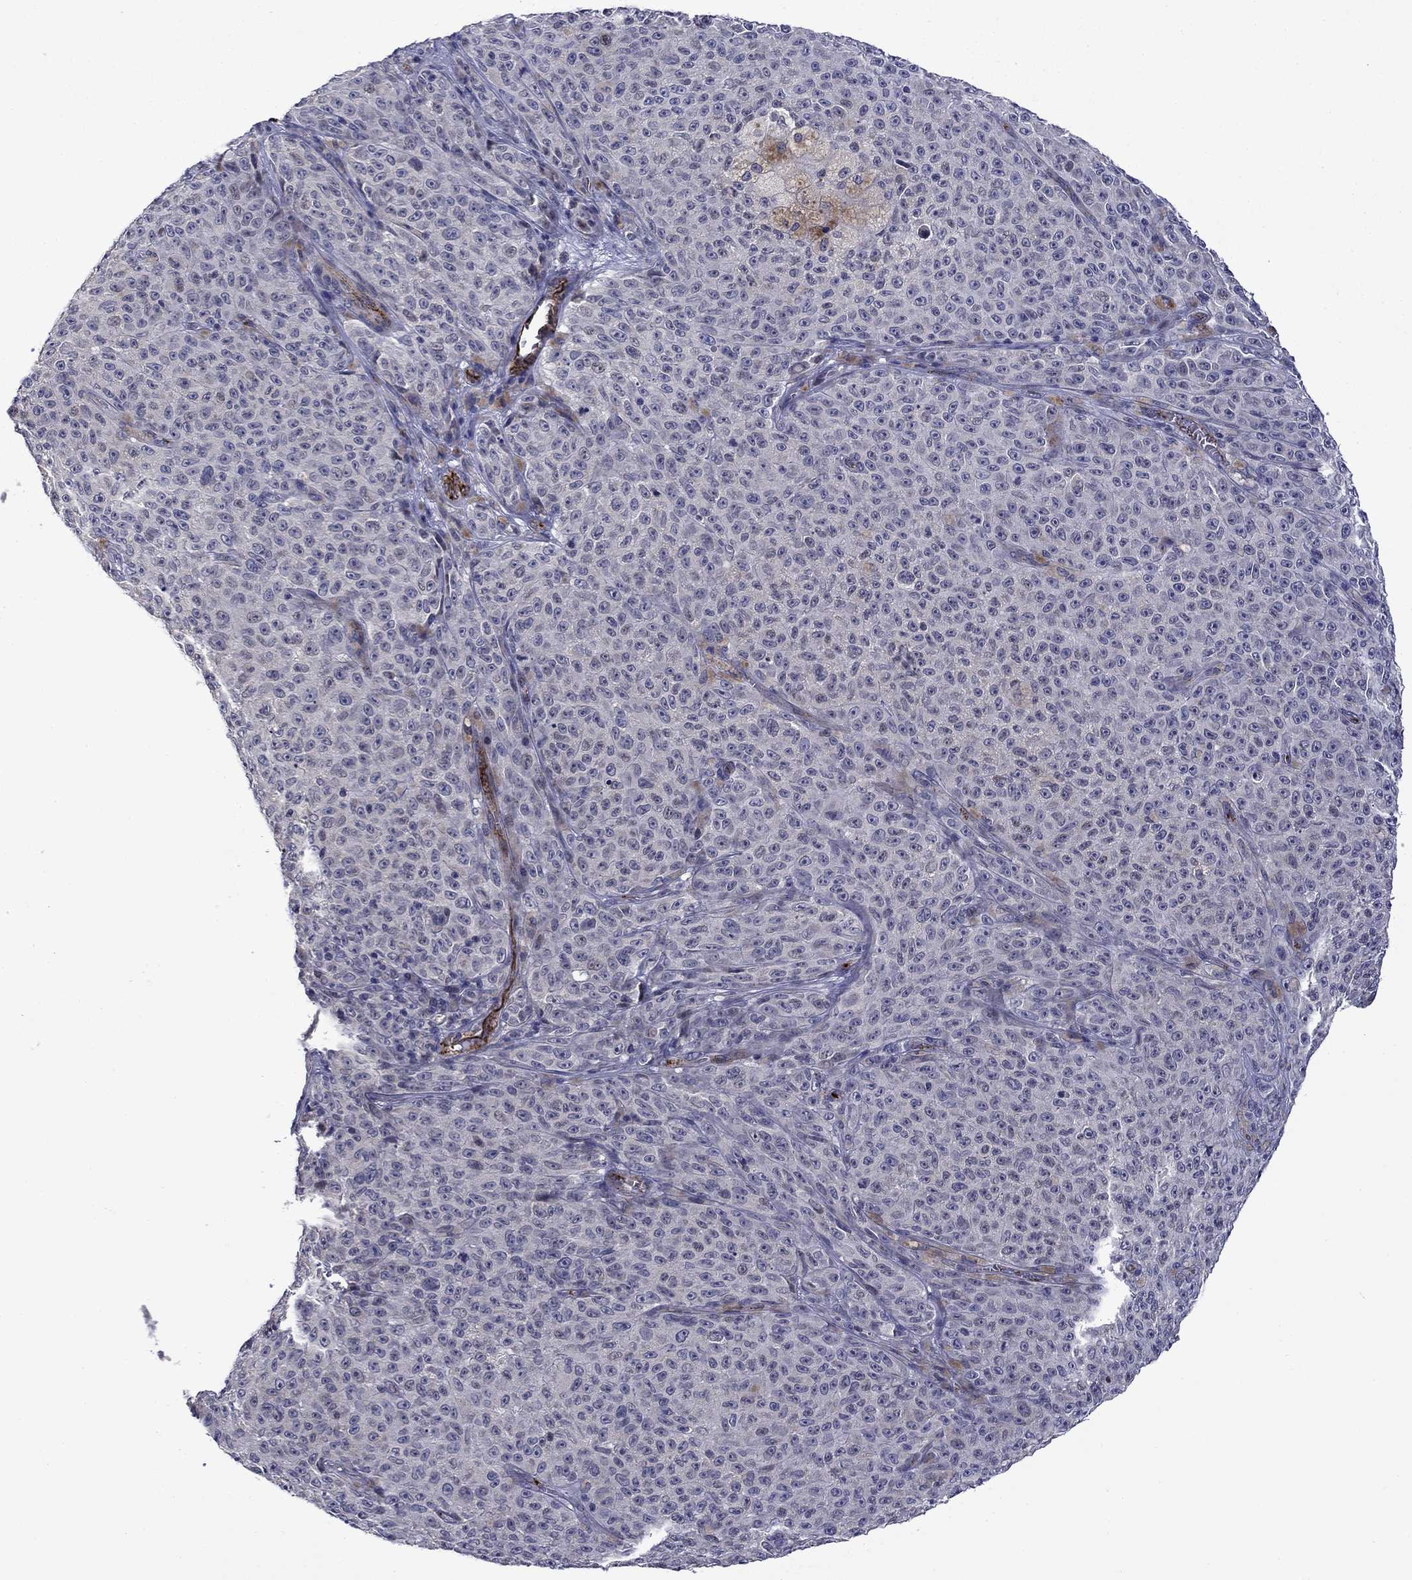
{"staining": {"intensity": "negative", "quantity": "none", "location": "none"}, "tissue": "melanoma", "cell_type": "Tumor cells", "image_type": "cancer", "snomed": [{"axis": "morphology", "description": "Malignant melanoma, NOS"}, {"axis": "topography", "description": "Skin"}], "caption": "Tumor cells show no significant protein expression in malignant melanoma.", "gene": "SLITRK1", "patient": {"sex": "female", "age": 82}}